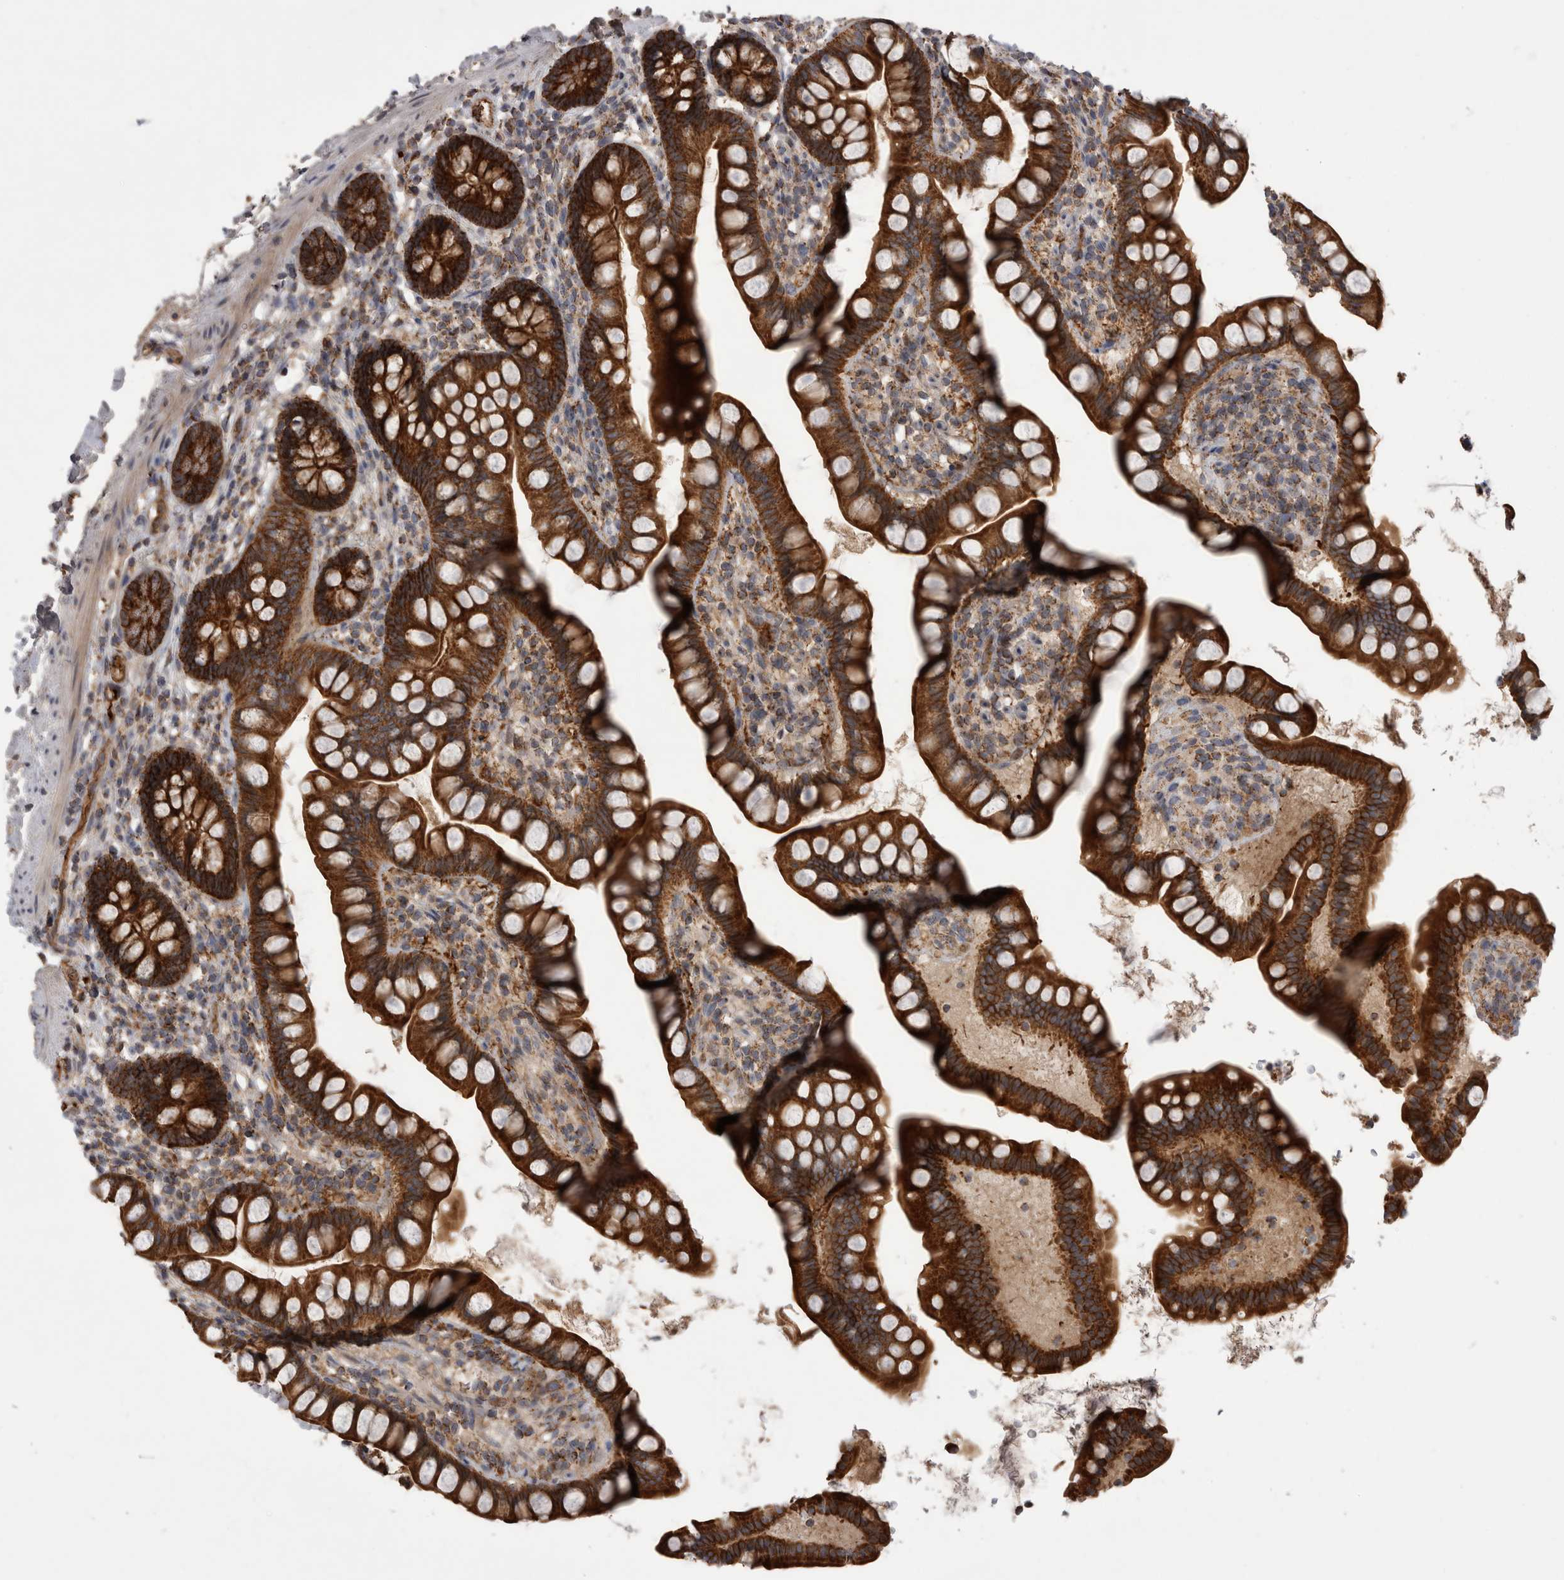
{"staining": {"intensity": "strong", "quantity": ">75%", "location": "cytoplasmic/membranous"}, "tissue": "small intestine", "cell_type": "Glandular cells", "image_type": "normal", "snomed": [{"axis": "morphology", "description": "Normal tissue, NOS"}, {"axis": "topography", "description": "Small intestine"}], "caption": "Benign small intestine shows strong cytoplasmic/membranous positivity in about >75% of glandular cells, visualized by immunohistochemistry.", "gene": "DARS2", "patient": {"sex": "female", "age": 84}}